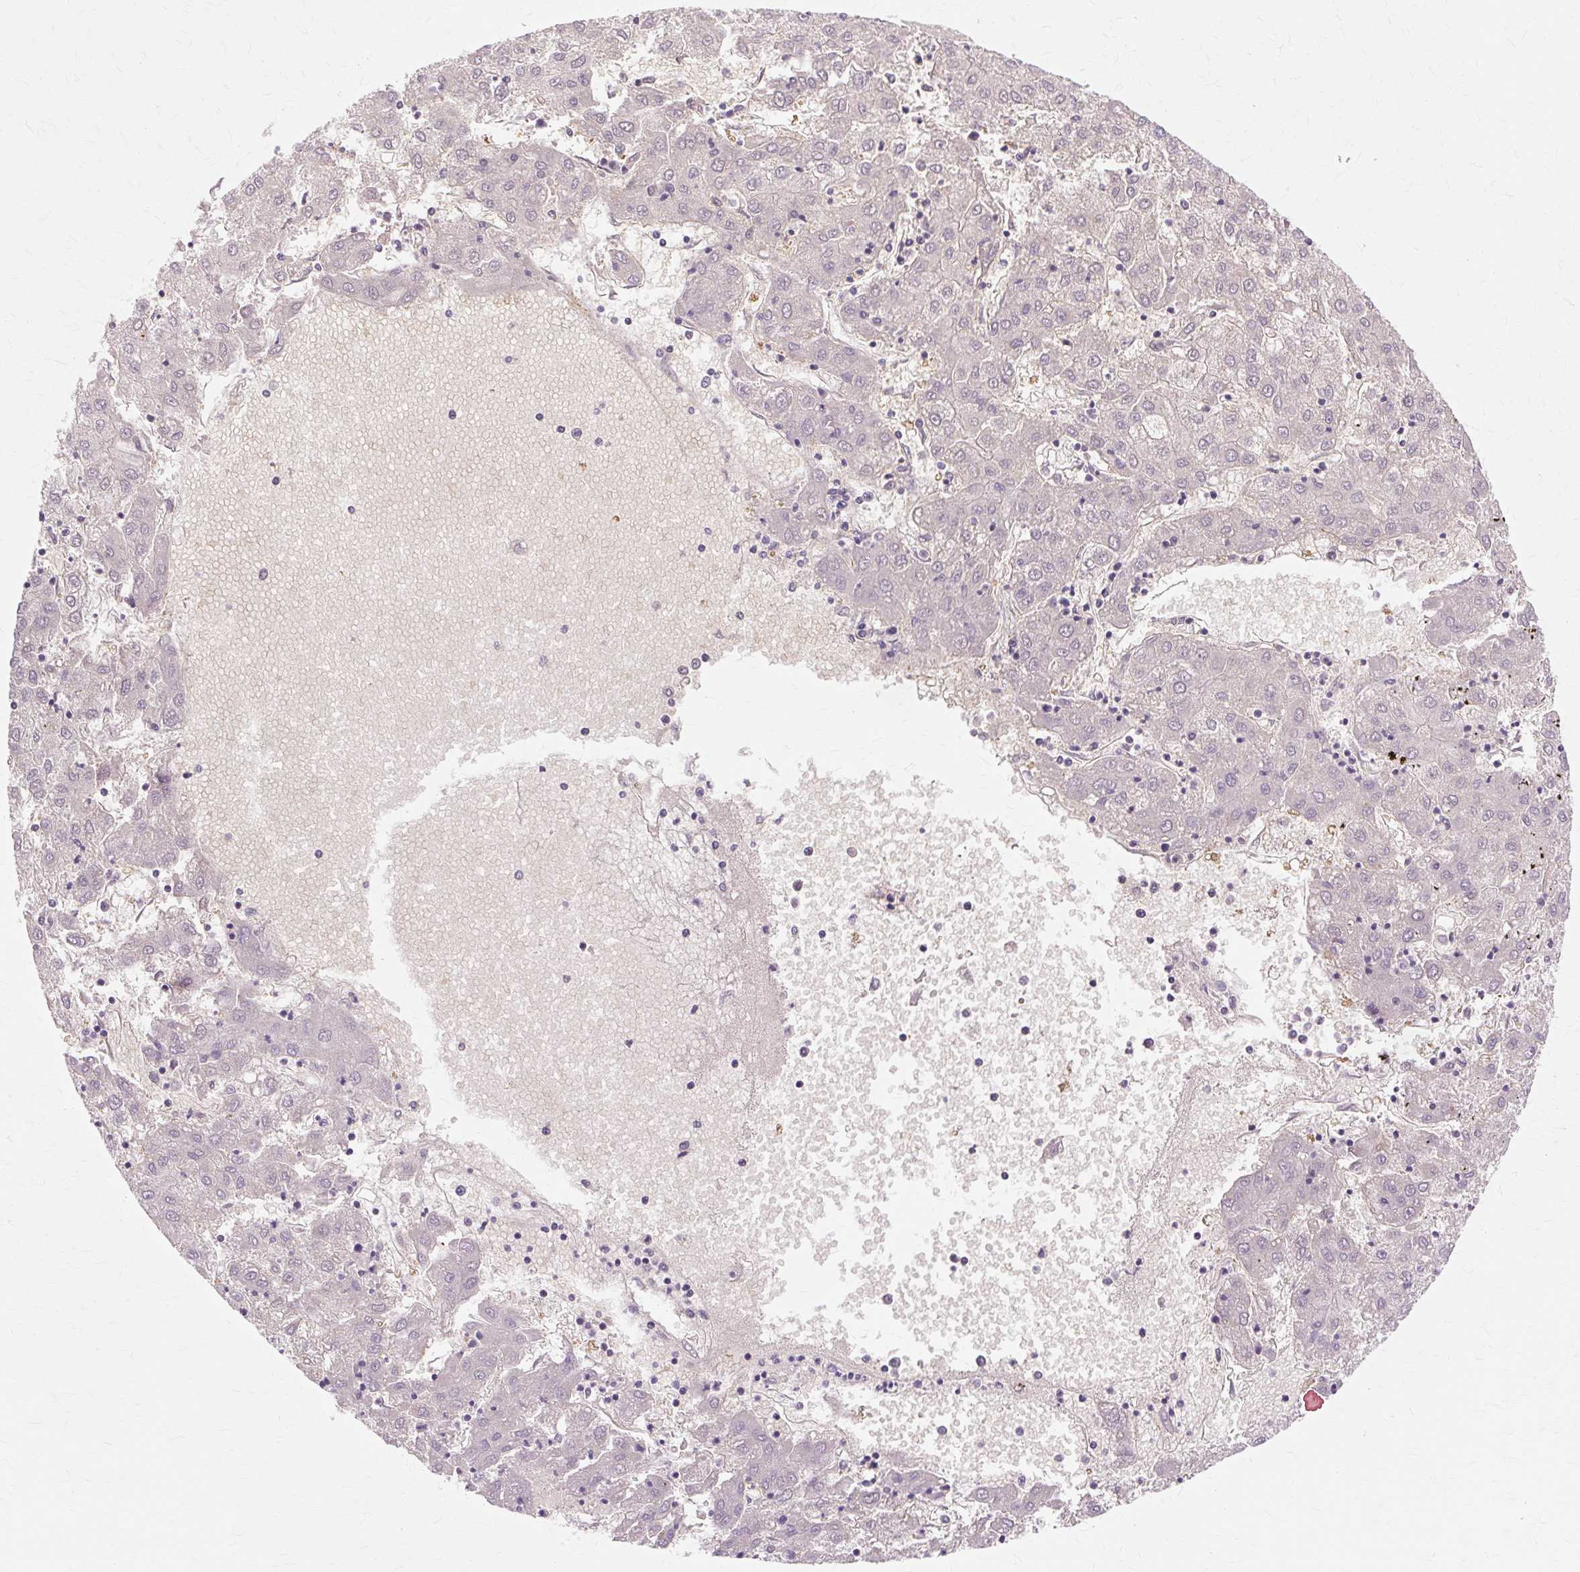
{"staining": {"intensity": "negative", "quantity": "none", "location": "none"}, "tissue": "liver cancer", "cell_type": "Tumor cells", "image_type": "cancer", "snomed": [{"axis": "morphology", "description": "Carcinoma, Hepatocellular, NOS"}, {"axis": "topography", "description": "Liver"}], "caption": "A high-resolution photomicrograph shows immunohistochemistry (IHC) staining of liver hepatocellular carcinoma, which demonstrates no significant positivity in tumor cells.", "gene": "ZNF35", "patient": {"sex": "male", "age": 72}}